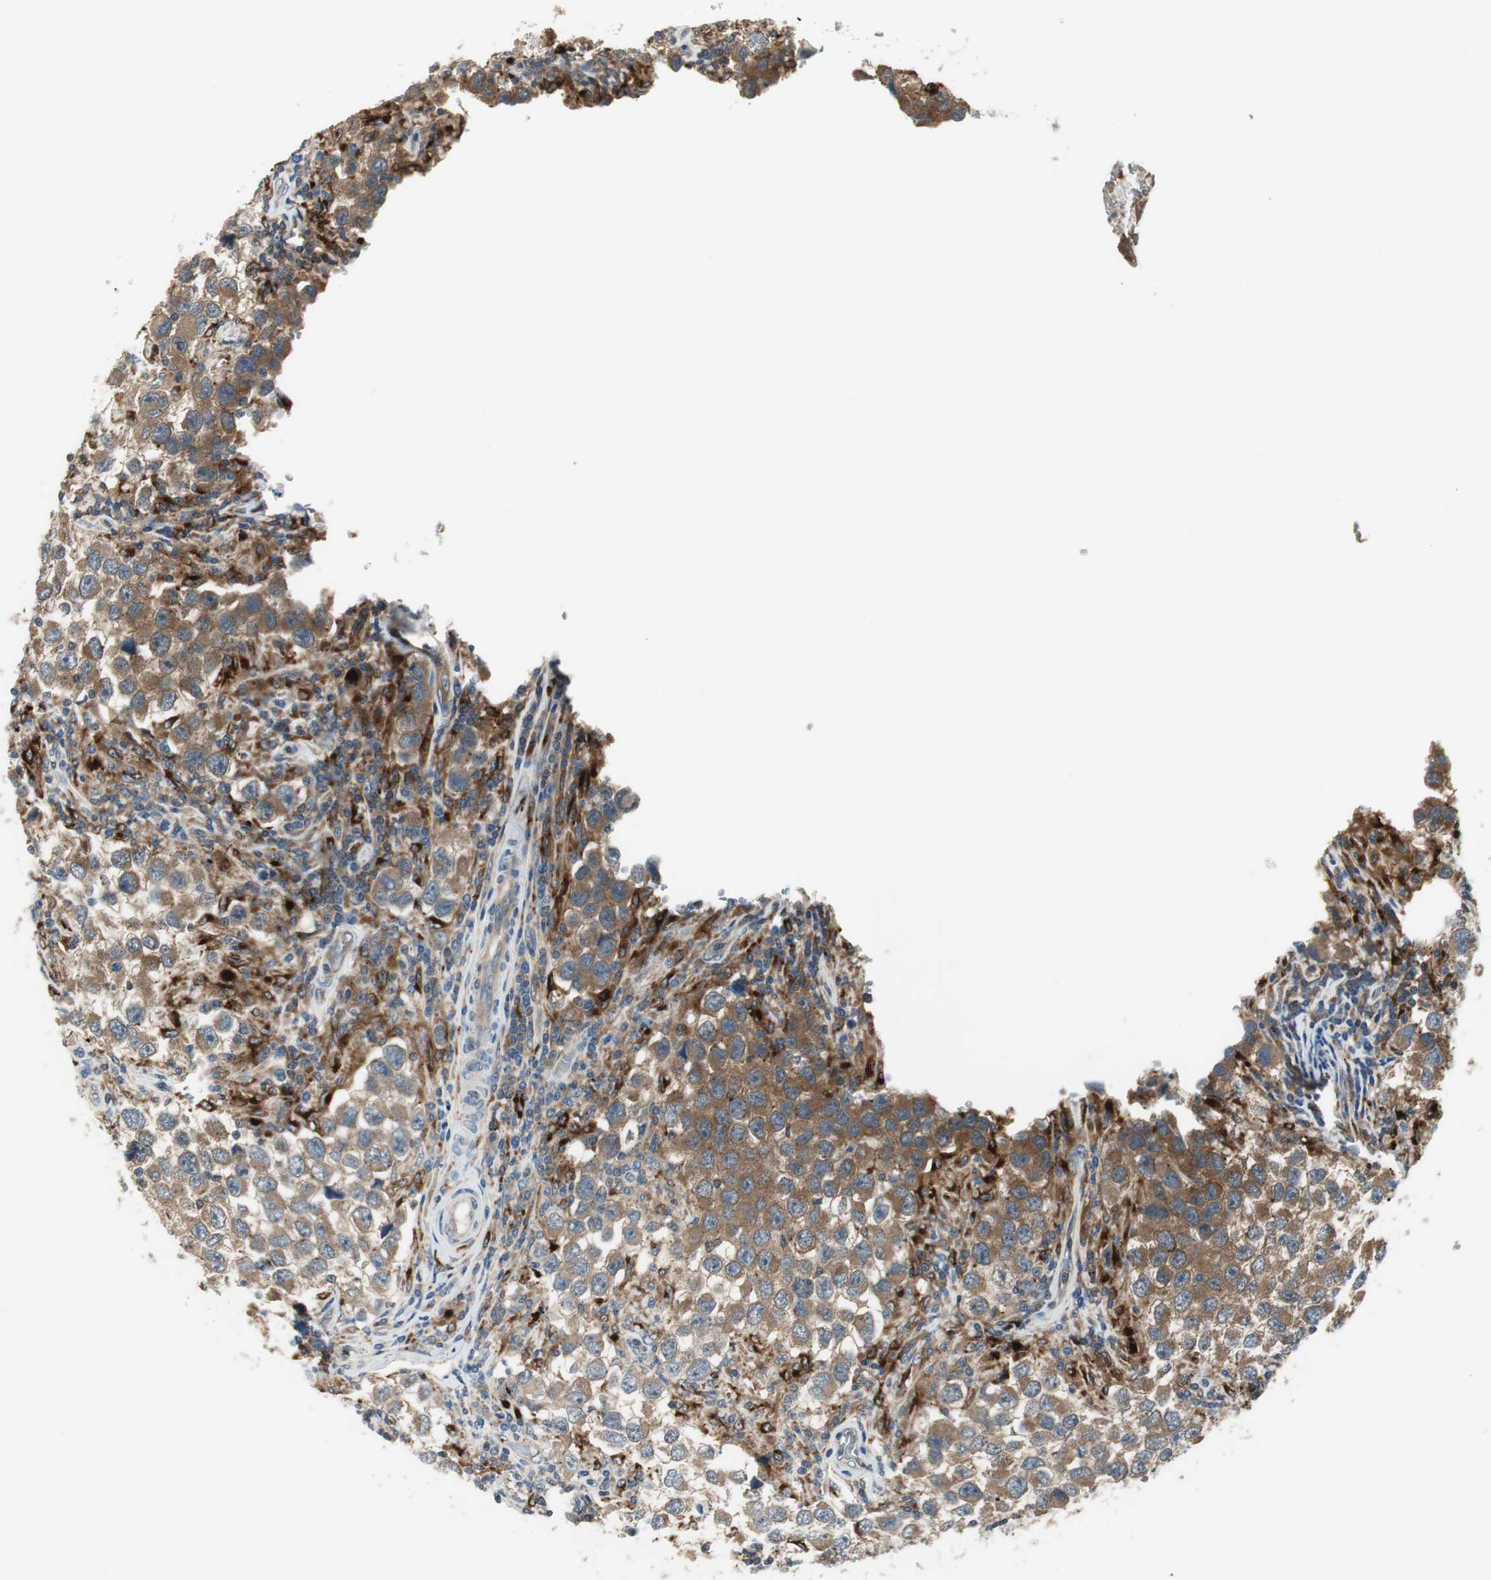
{"staining": {"intensity": "moderate", "quantity": ">75%", "location": "cytoplasmic/membranous"}, "tissue": "testis cancer", "cell_type": "Tumor cells", "image_type": "cancer", "snomed": [{"axis": "morphology", "description": "Carcinoma, Embryonal, NOS"}, {"axis": "topography", "description": "Testis"}], "caption": "Testis cancer (embryonal carcinoma) stained for a protein (brown) displays moderate cytoplasmic/membranous positive positivity in approximately >75% of tumor cells.", "gene": "NCK1", "patient": {"sex": "male", "age": 21}}